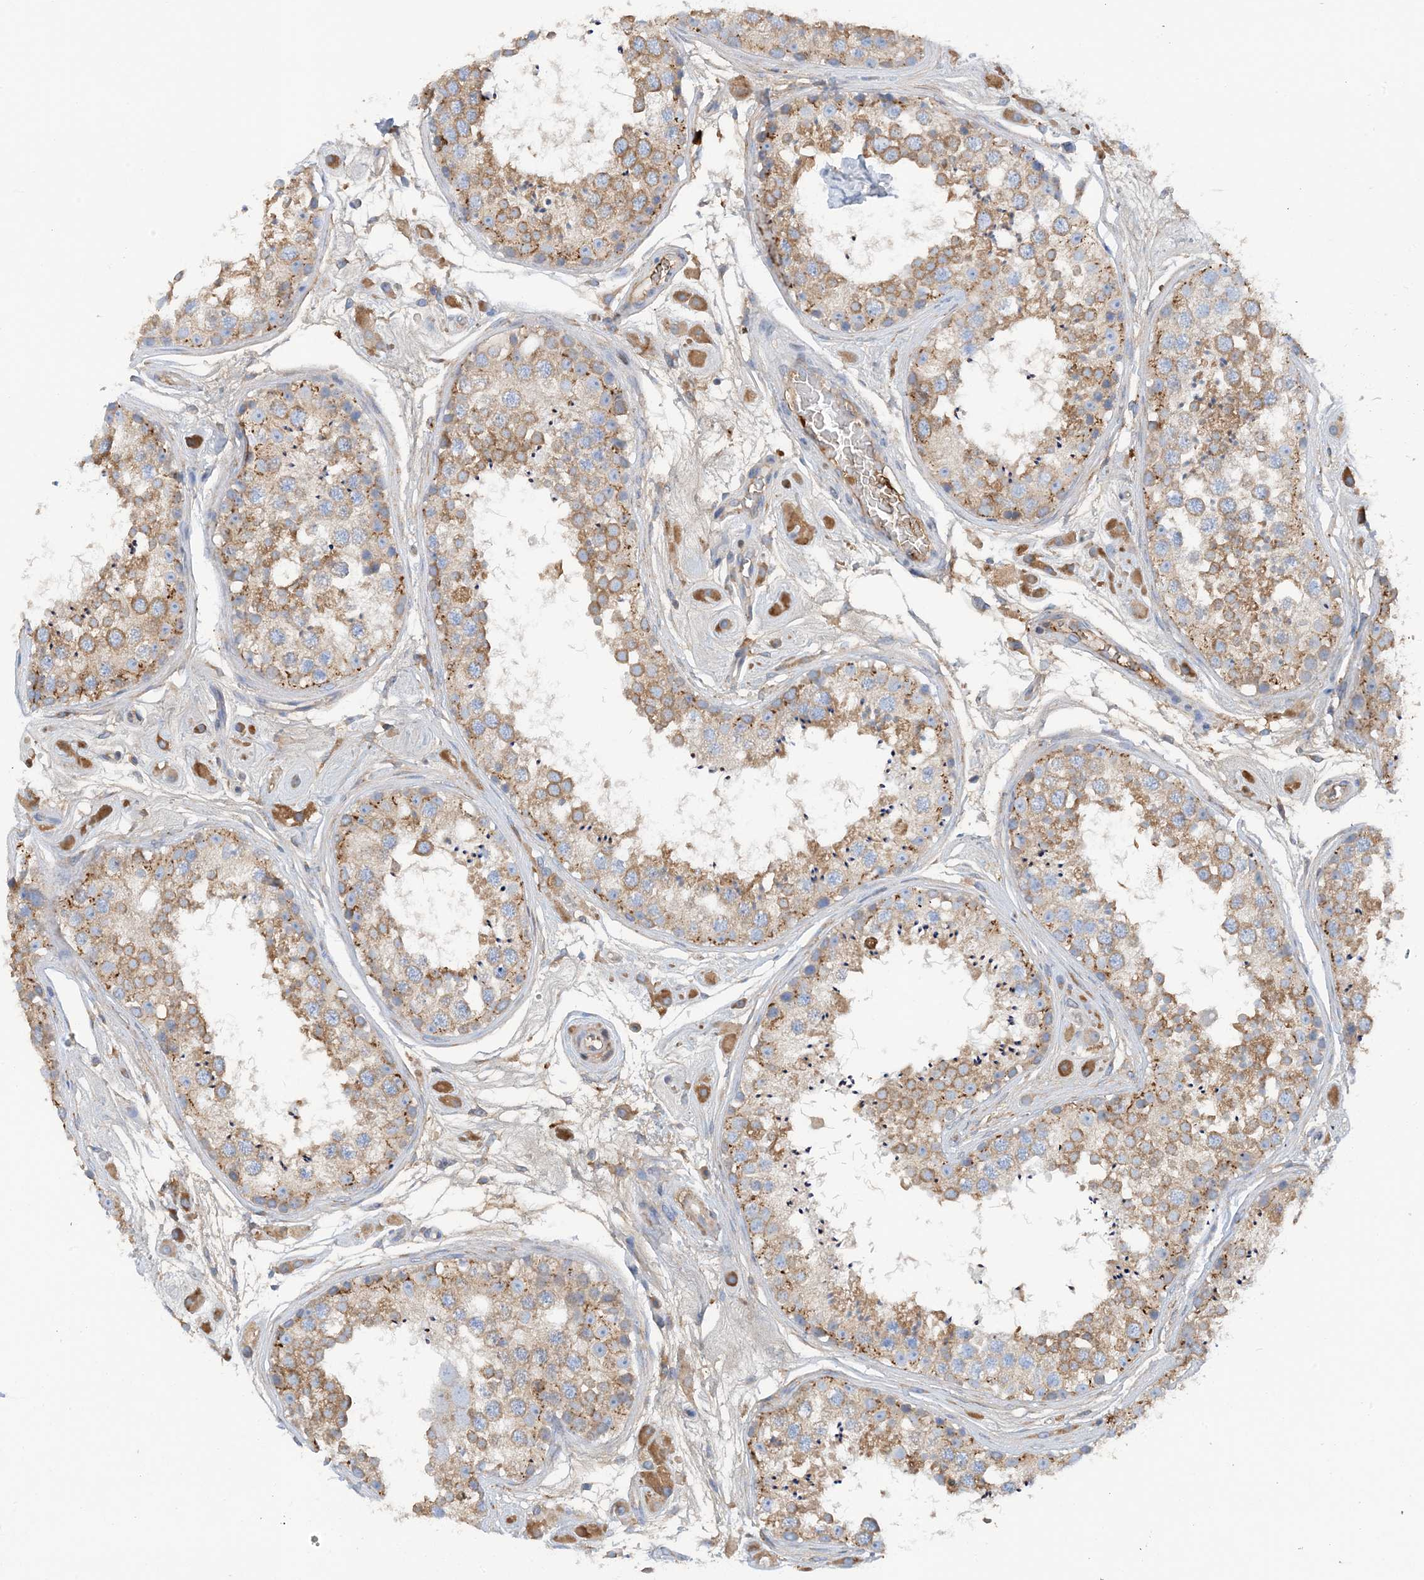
{"staining": {"intensity": "moderate", "quantity": ">75%", "location": "cytoplasmic/membranous"}, "tissue": "testis", "cell_type": "Cells in seminiferous ducts", "image_type": "normal", "snomed": [{"axis": "morphology", "description": "Normal tissue, NOS"}, {"axis": "topography", "description": "Testis"}], "caption": "Immunohistochemical staining of unremarkable human testis demonstrates moderate cytoplasmic/membranous protein positivity in about >75% of cells in seminiferous ducts.", "gene": "SLC5A11", "patient": {"sex": "male", "age": 25}}